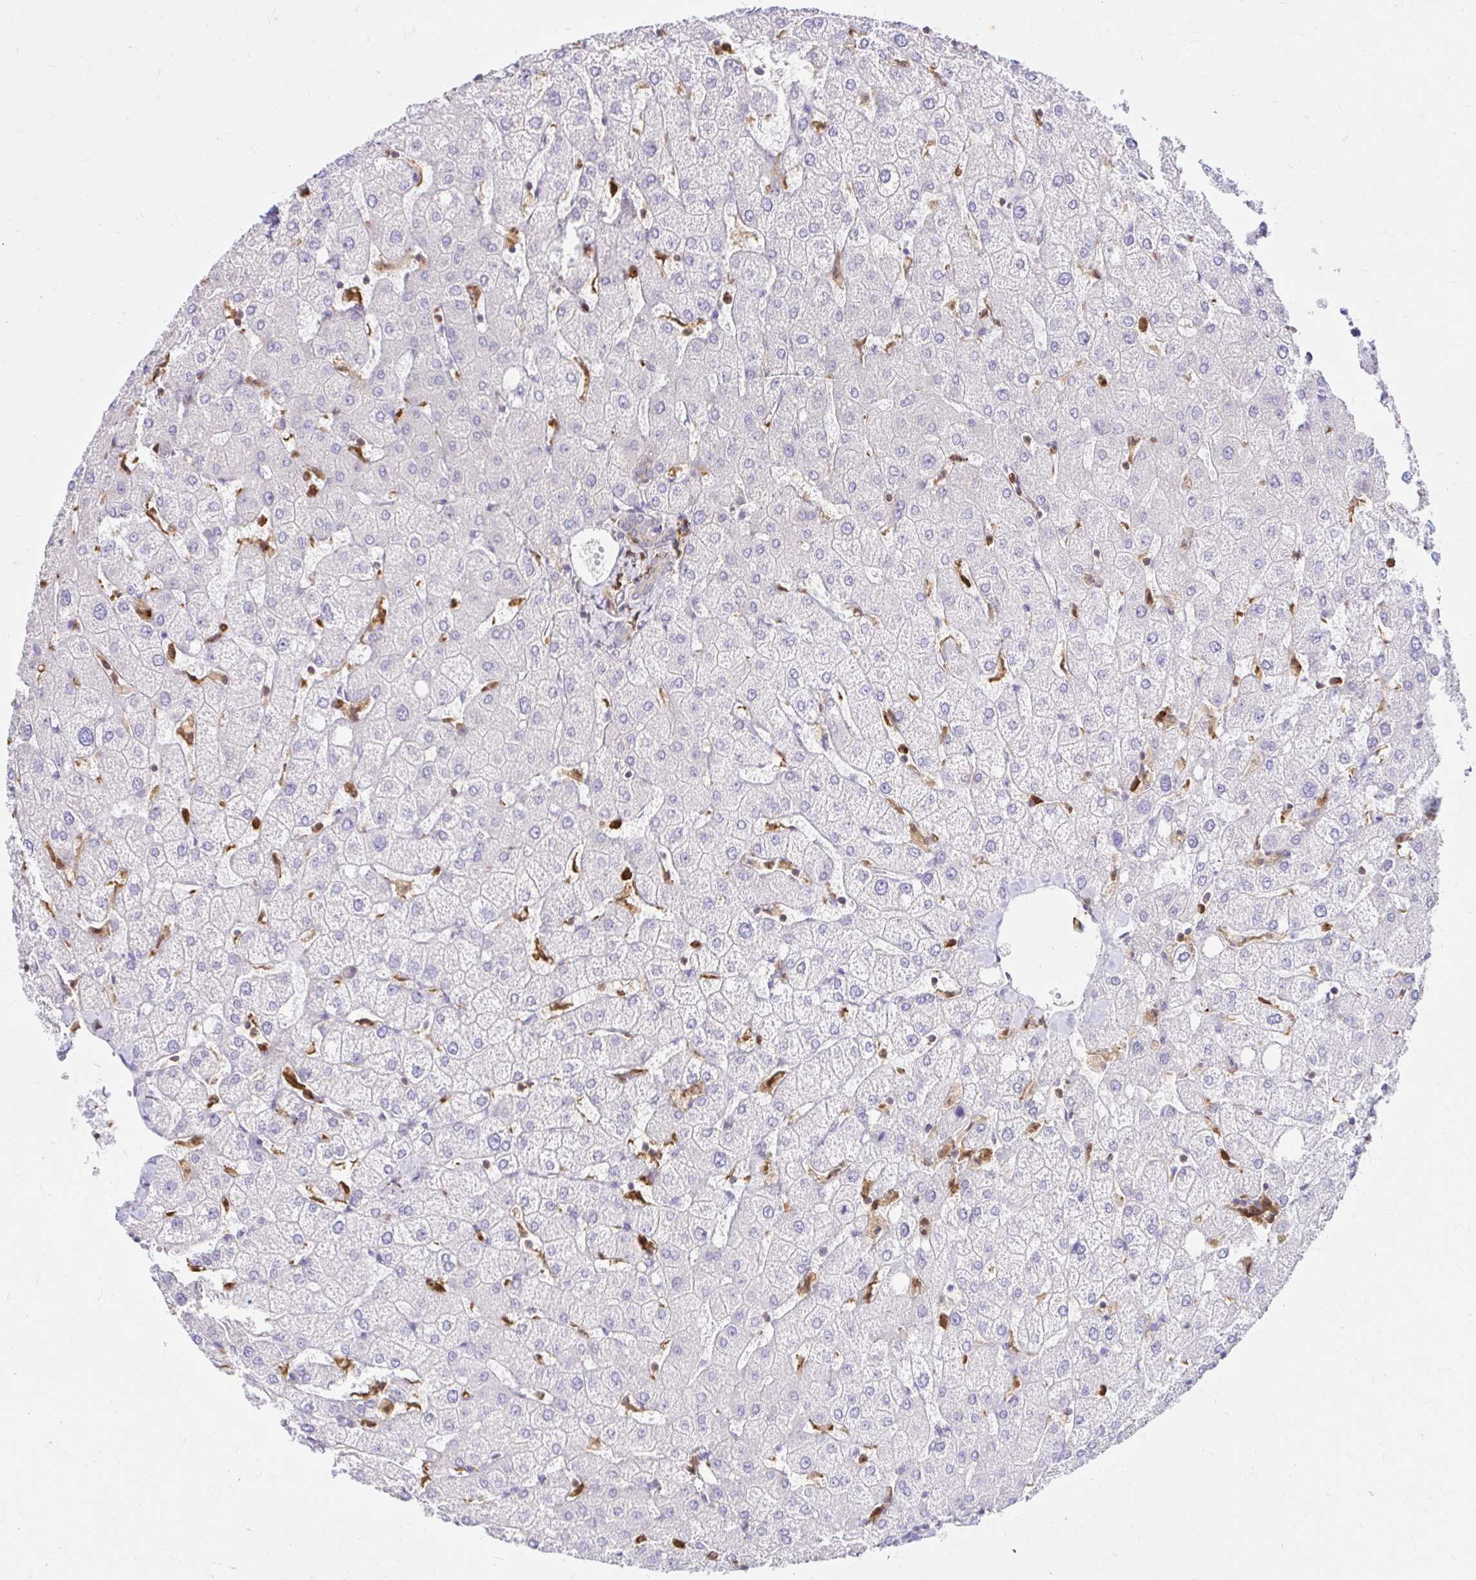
{"staining": {"intensity": "negative", "quantity": "none", "location": "none"}, "tissue": "liver", "cell_type": "Cholangiocytes", "image_type": "normal", "snomed": [{"axis": "morphology", "description": "Normal tissue, NOS"}, {"axis": "topography", "description": "Liver"}], "caption": "Micrograph shows no protein positivity in cholangiocytes of unremarkable liver.", "gene": "PYCARD", "patient": {"sex": "female", "age": 54}}